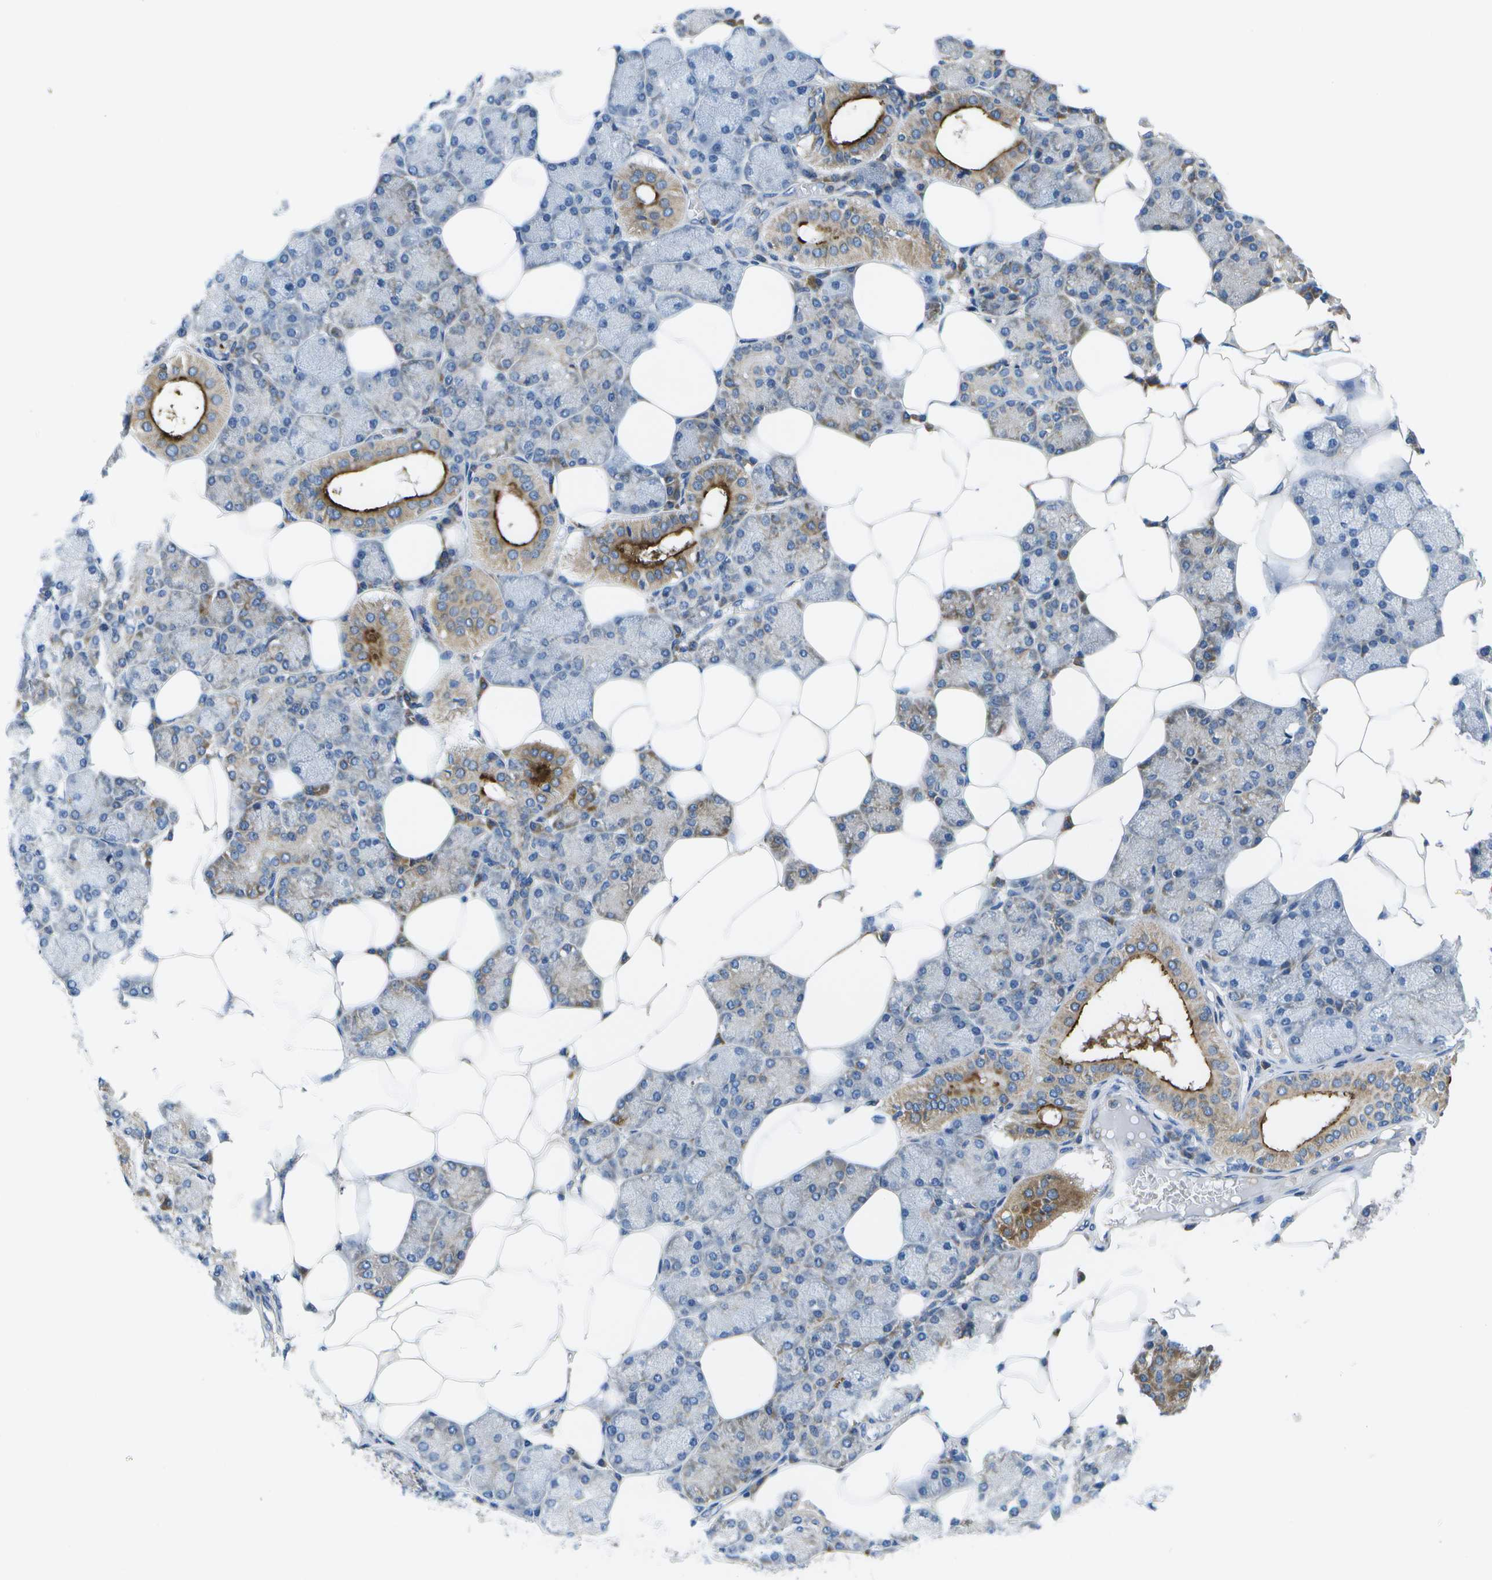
{"staining": {"intensity": "moderate", "quantity": "25%-75%", "location": "cytoplasmic/membranous"}, "tissue": "salivary gland", "cell_type": "Glandular cells", "image_type": "normal", "snomed": [{"axis": "morphology", "description": "Normal tissue, NOS"}, {"axis": "topography", "description": "Salivary gland"}], "caption": "A high-resolution histopathology image shows IHC staining of unremarkable salivary gland, which displays moderate cytoplasmic/membranous staining in about 25%-75% of glandular cells.", "gene": "GDF5", "patient": {"sex": "male", "age": 62}}